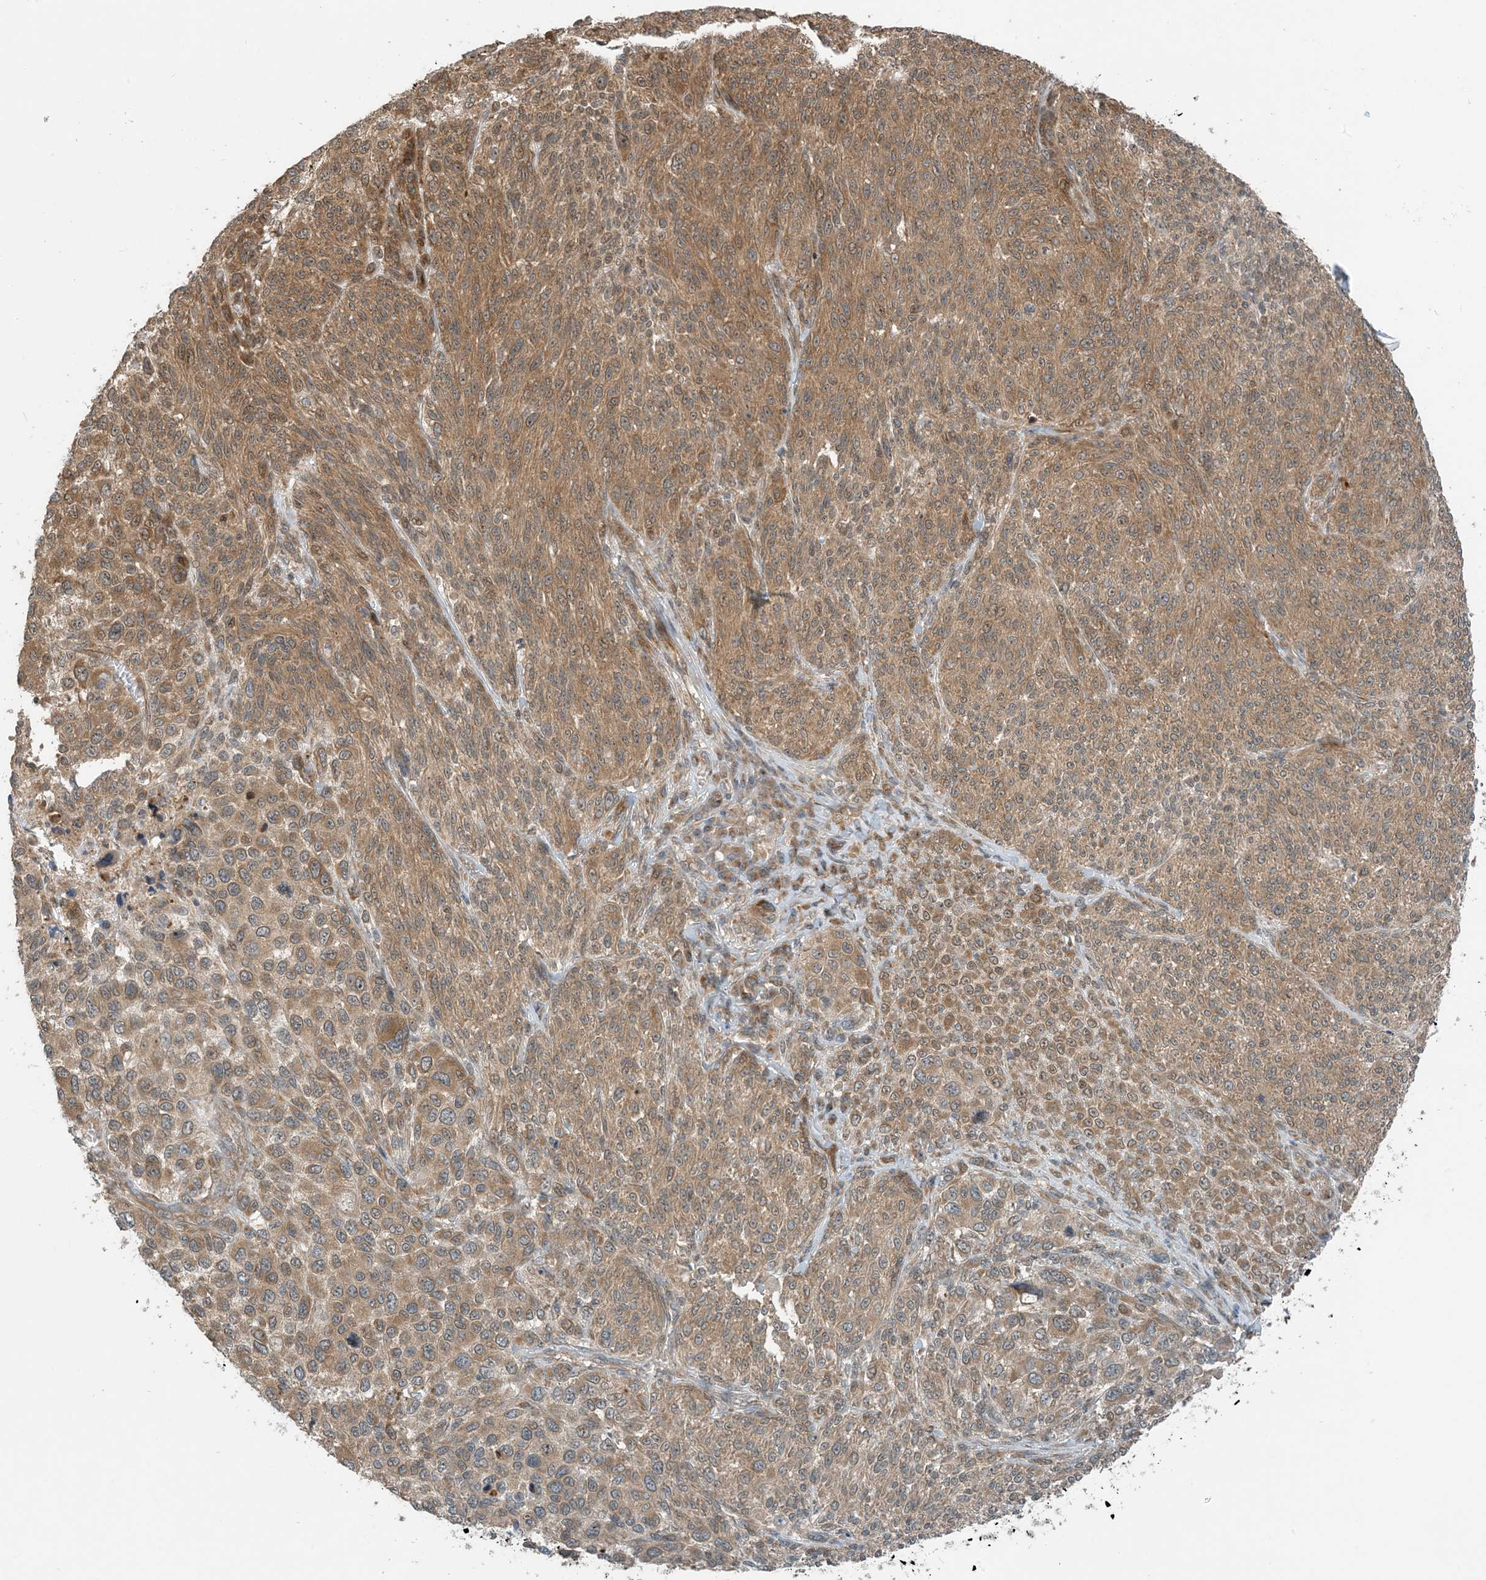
{"staining": {"intensity": "moderate", "quantity": ">75%", "location": "cytoplasmic/membranous"}, "tissue": "melanoma", "cell_type": "Tumor cells", "image_type": "cancer", "snomed": [{"axis": "morphology", "description": "Malignant melanoma, NOS"}, {"axis": "topography", "description": "Skin of trunk"}], "caption": "IHC staining of malignant melanoma, which displays medium levels of moderate cytoplasmic/membranous expression in approximately >75% of tumor cells indicating moderate cytoplasmic/membranous protein expression. The staining was performed using DAB (brown) for protein detection and nuclei were counterstained in hematoxylin (blue).", "gene": "ZBTB3", "patient": {"sex": "male", "age": 71}}